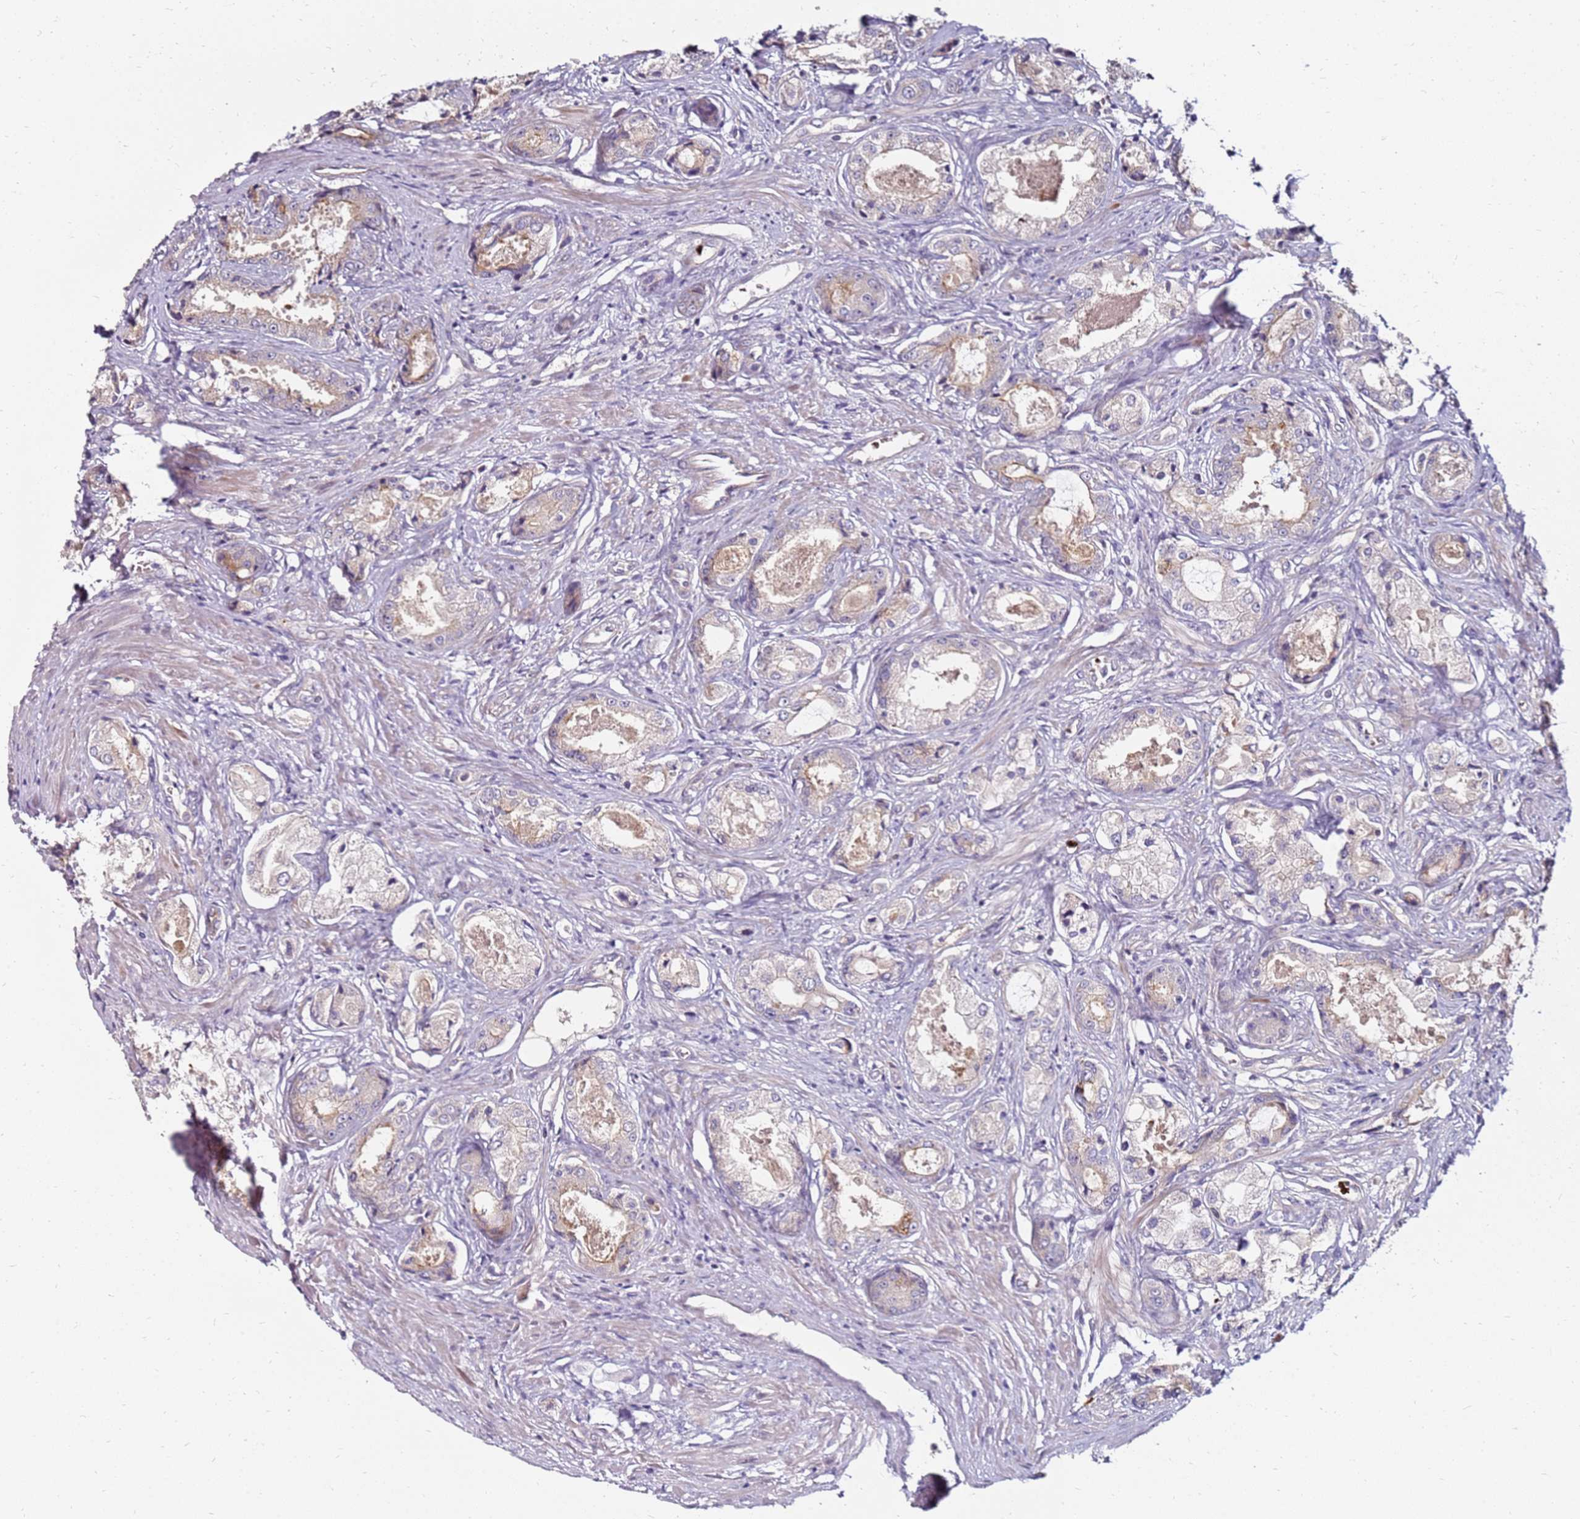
{"staining": {"intensity": "negative", "quantity": "none", "location": "none"}, "tissue": "prostate cancer", "cell_type": "Tumor cells", "image_type": "cancer", "snomed": [{"axis": "morphology", "description": "Adenocarcinoma, Low grade"}, {"axis": "topography", "description": "Prostate"}], "caption": "Low-grade adenocarcinoma (prostate) was stained to show a protein in brown. There is no significant staining in tumor cells.", "gene": "RNF11", "patient": {"sex": "male", "age": 68}}